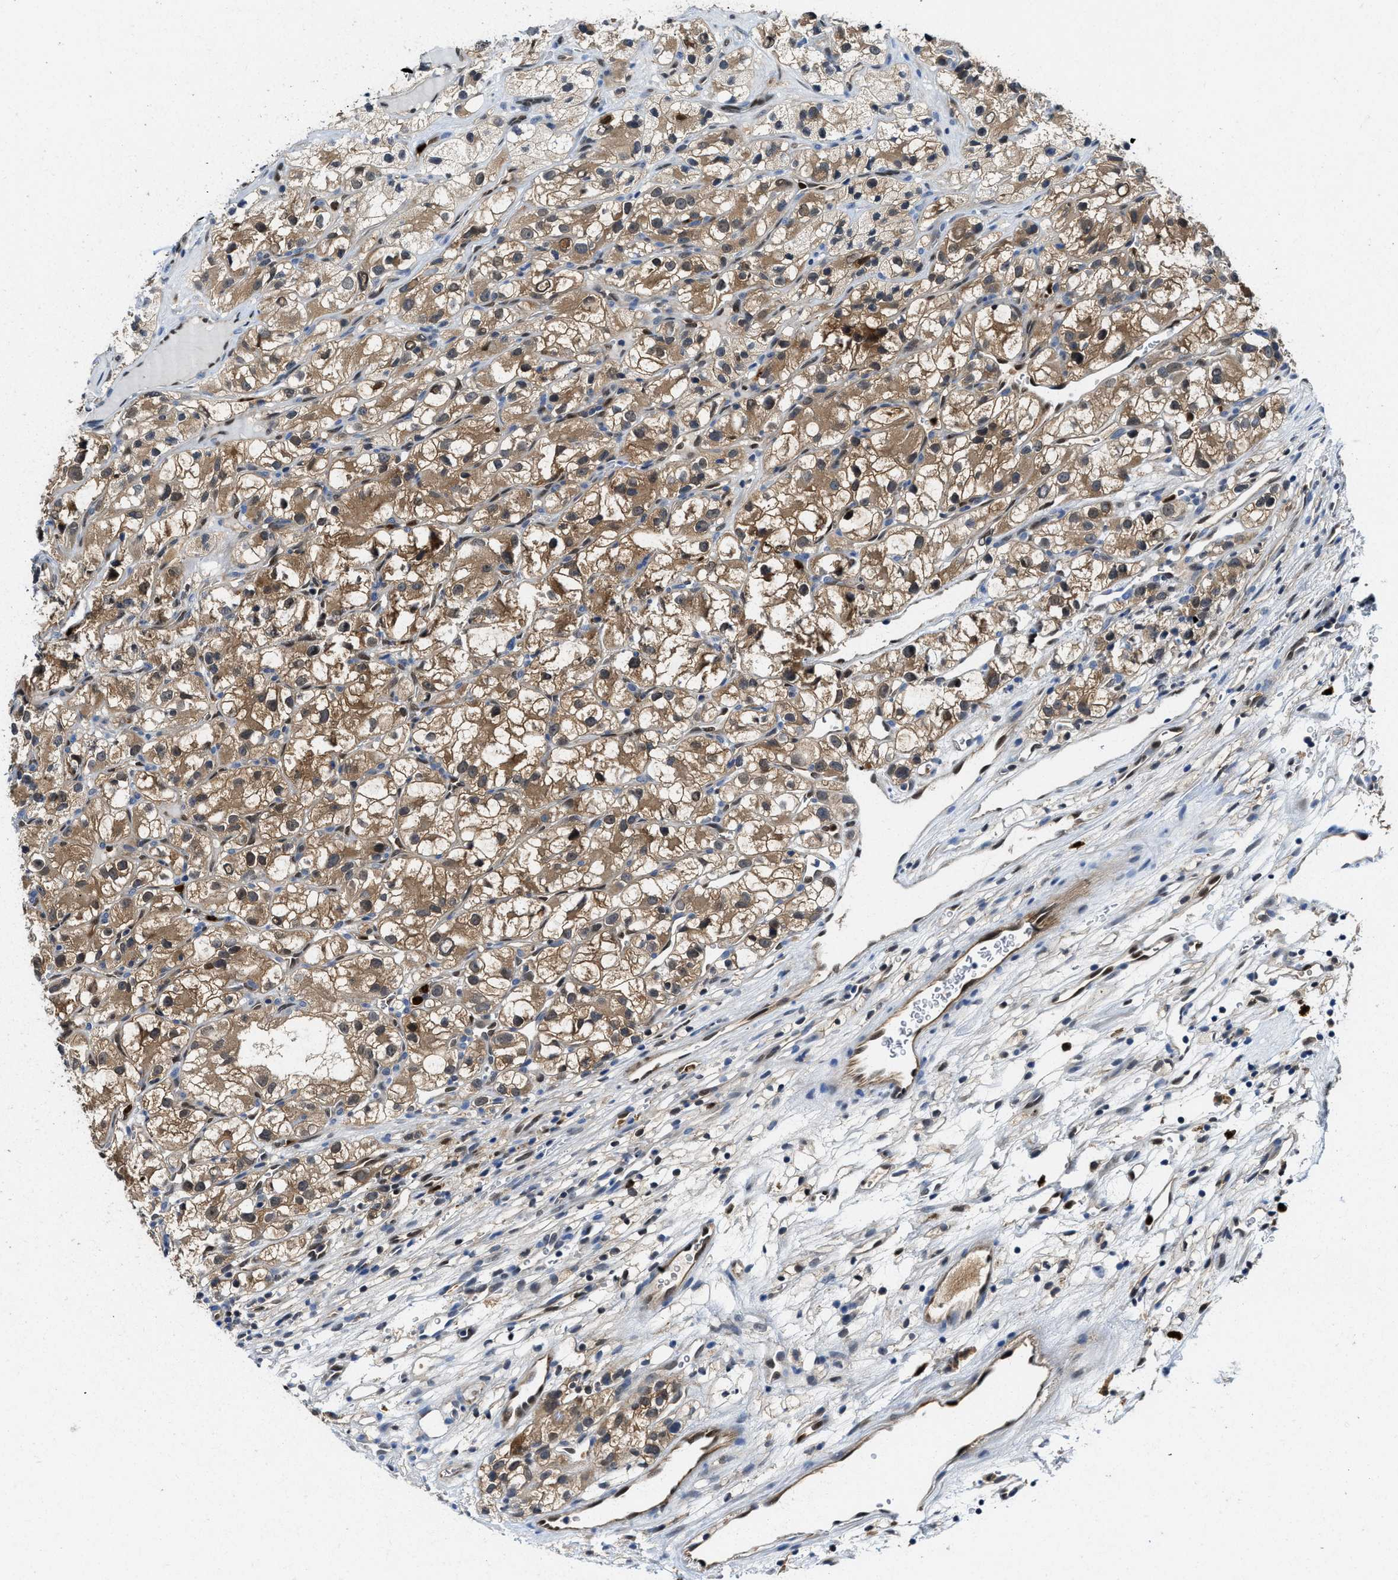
{"staining": {"intensity": "moderate", "quantity": "25%-75%", "location": "cytoplasmic/membranous,nuclear"}, "tissue": "renal cancer", "cell_type": "Tumor cells", "image_type": "cancer", "snomed": [{"axis": "morphology", "description": "Adenocarcinoma, NOS"}, {"axis": "topography", "description": "Kidney"}], "caption": "A medium amount of moderate cytoplasmic/membranous and nuclear positivity is seen in about 25%-75% of tumor cells in renal cancer tissue.", "gene": "LTA4H", "patient": {"sex": "female", "age": 57}}